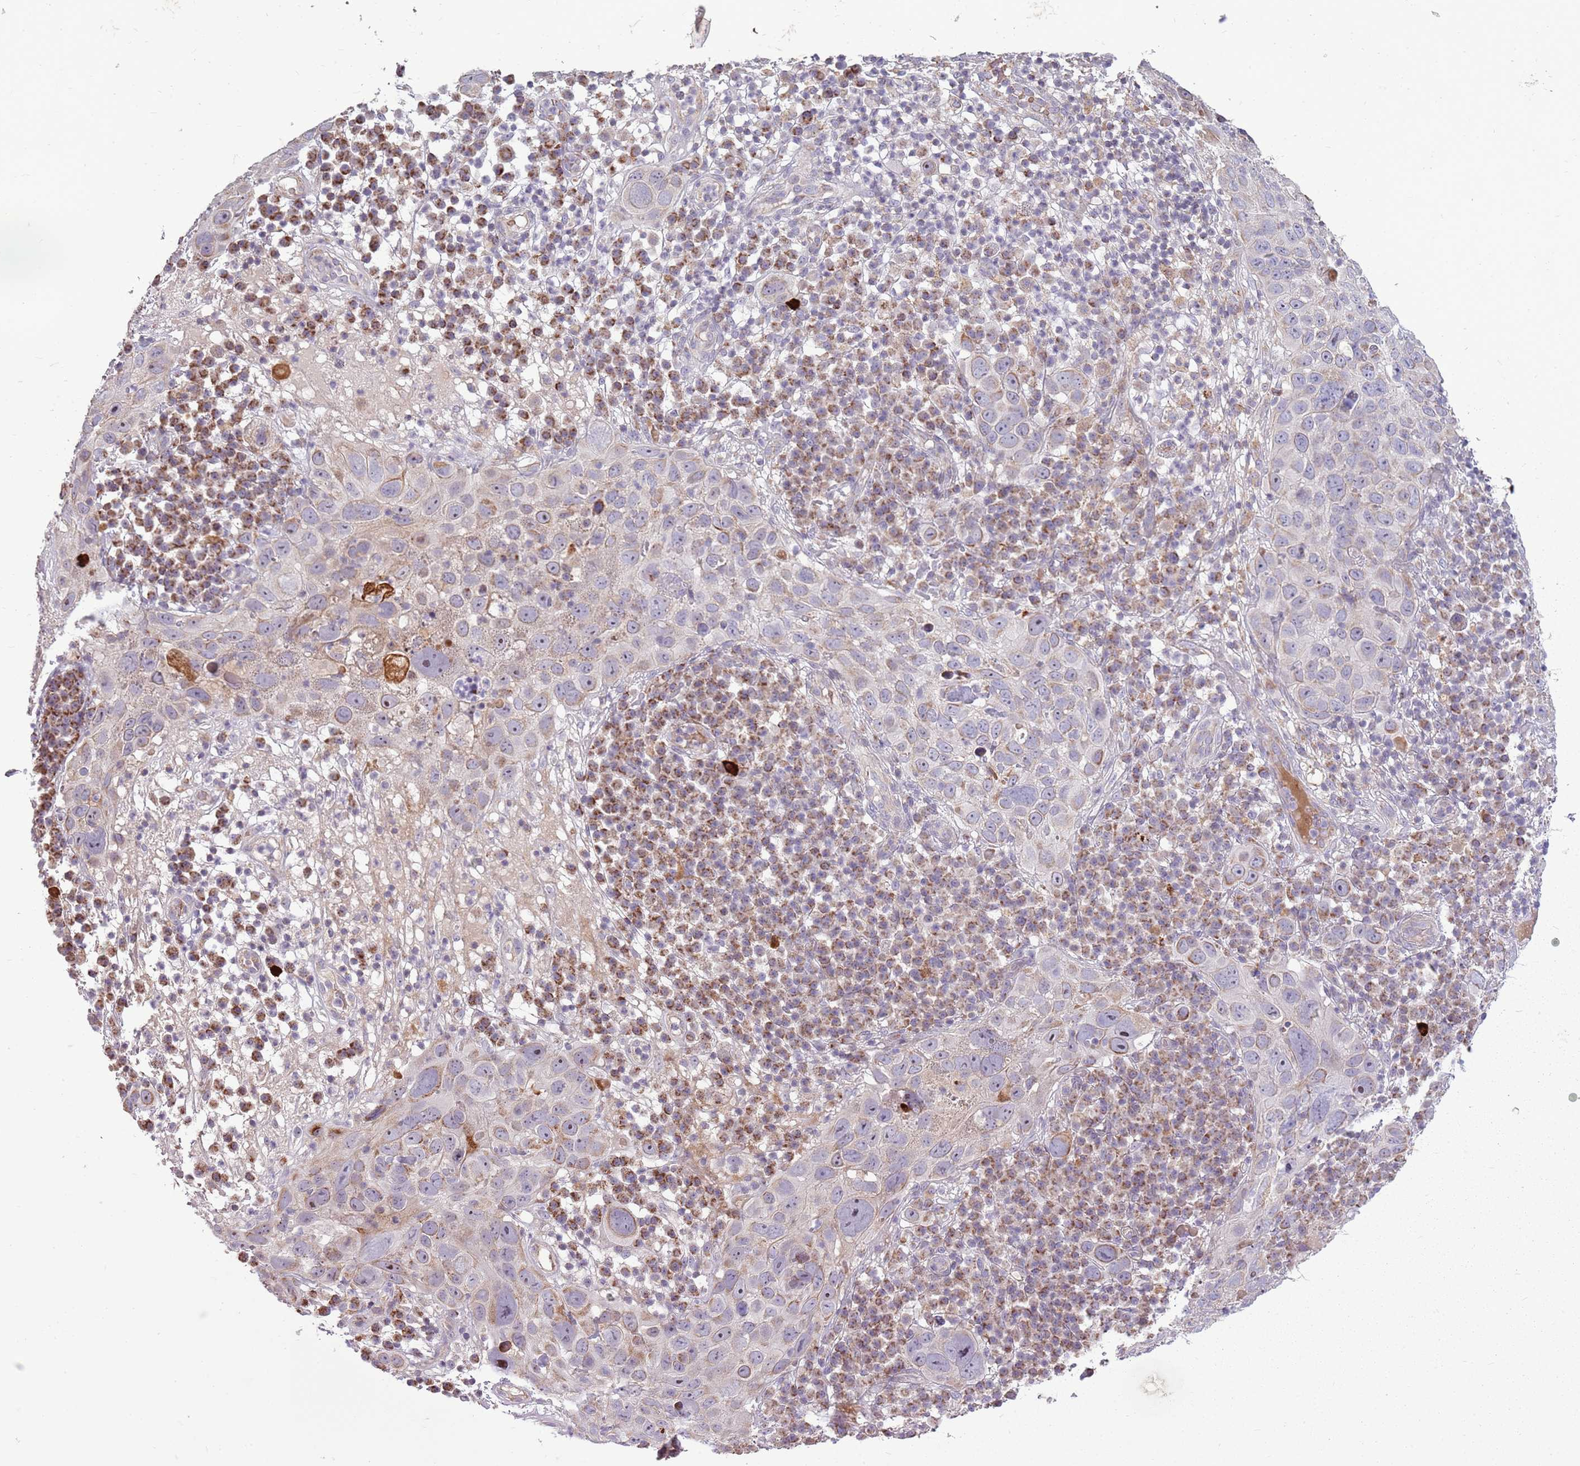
{"staining": {"intensity": "weak", "quantity": "25%-75%", "location": "cytoplasmic/membranous"}, "tissue": "skin cancer", "cell_type": "Tumor cells", "image_type": "cancer", "snomed": [{"axis": "morphology", "description": "Squamous cell carcinoma in situ, NOS"}, {"axis": "morphology", "description": "Squamous cell carcinoma, NOS"}, {"axis": "topography", "description": "Skin"}], "caption": "Skin cancer stained for a protein (brown) reveals weak cytoplasmic/membranous positive staining in approximately 25%-75% of tumor cells.", "gene": "ZNF530", "patient": {"sex": "male", "age": 93}}